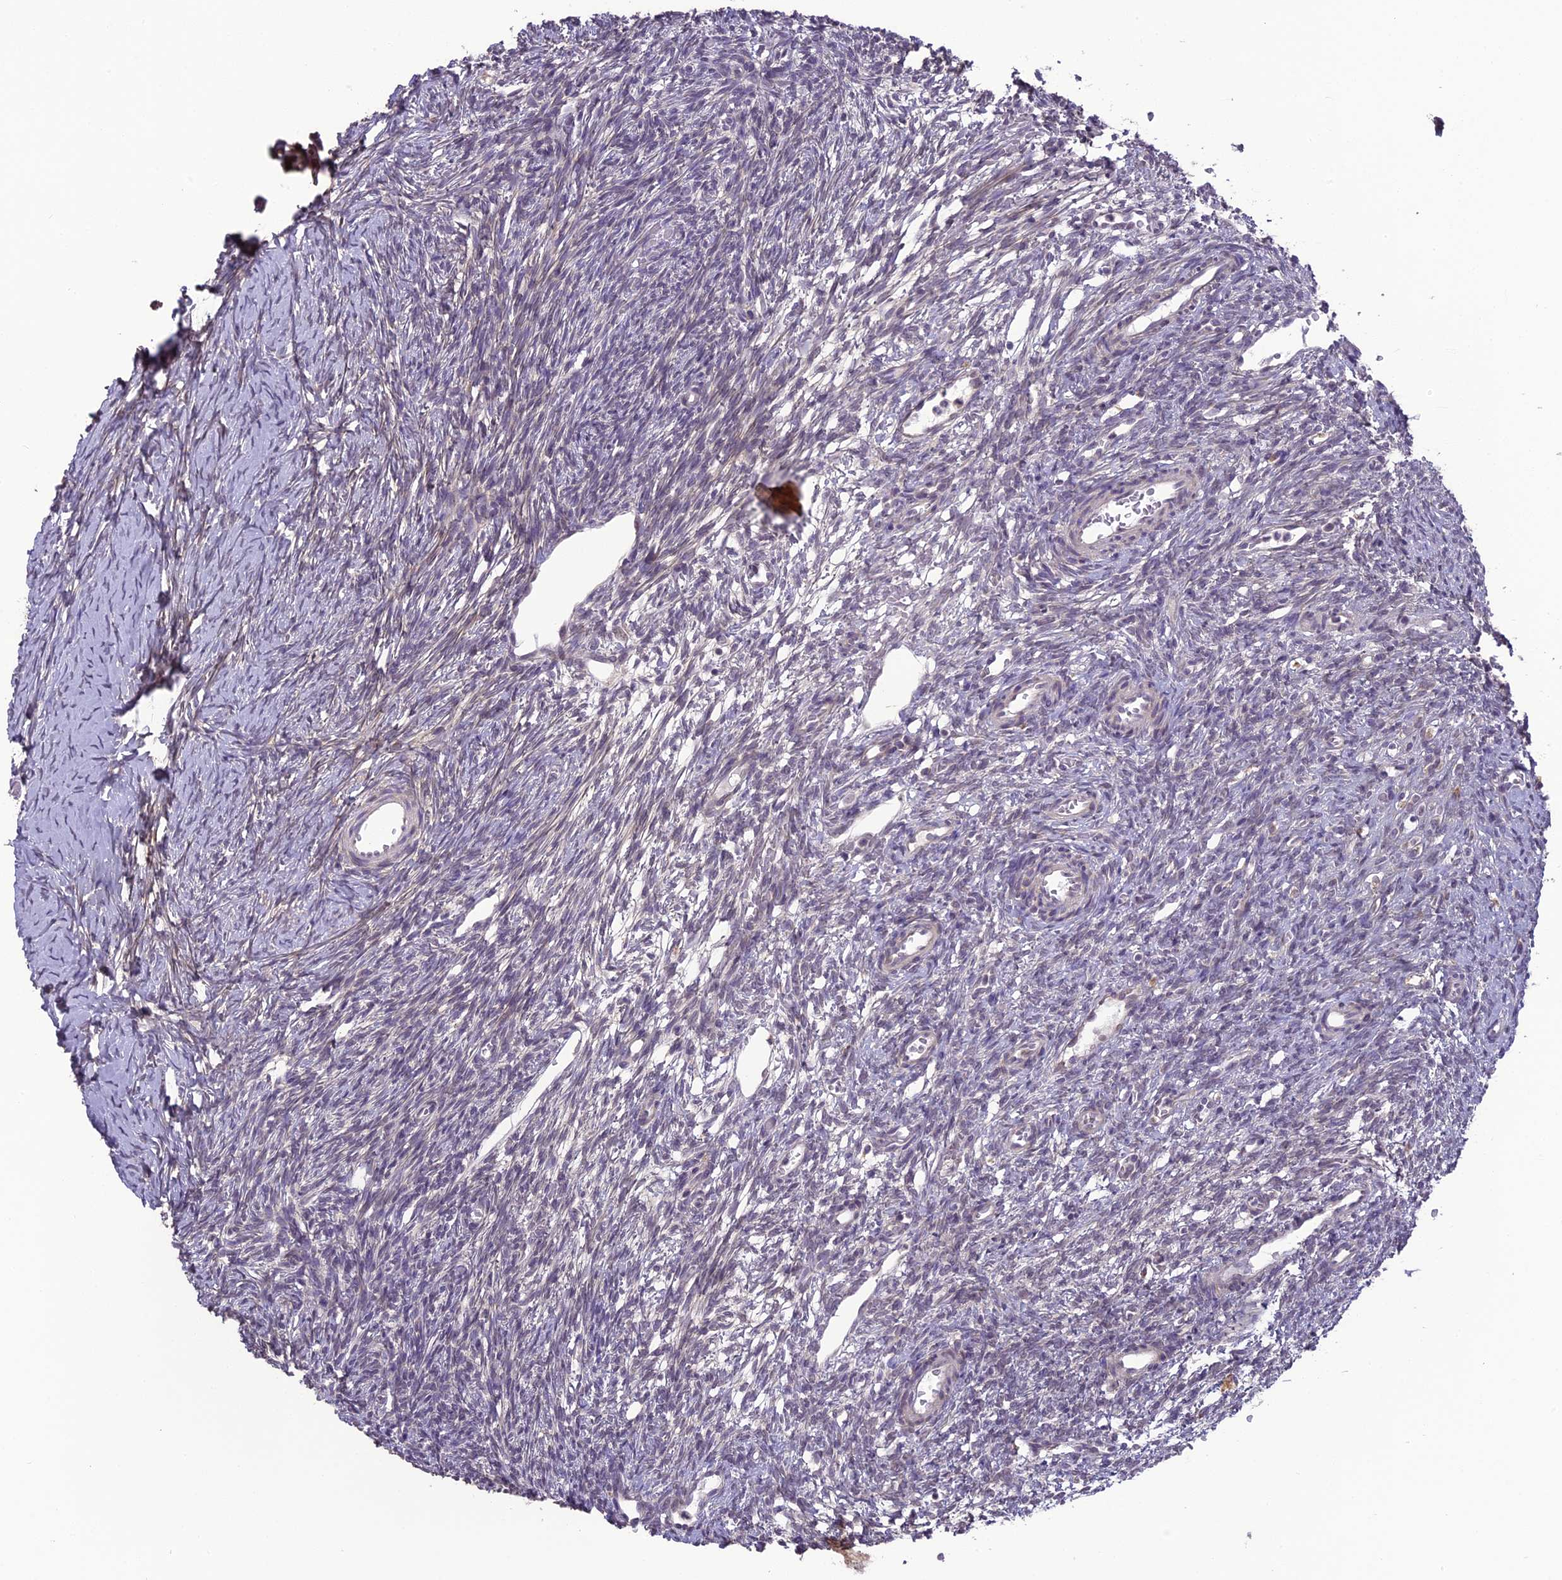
{"staining": {"intensity": "negative", "quantity": "none", "location": "none"}, "tissue": "ovary", "cell_type": "Ovarian stroma cells", "image_type": "normal", "snomed": [{"axis": "morphology", "description": "Normal tissue, NOS"}, {"axis": "topography", "description": "Ovary"}], "caption": "Immunohistochemistry (IHC) image of unremarkable human ovary stained for a protein (brown), which displays no expression in ovarian stroma cells.", "gene": "ERG28", "patient": {"sex": "female", "age": 39}}